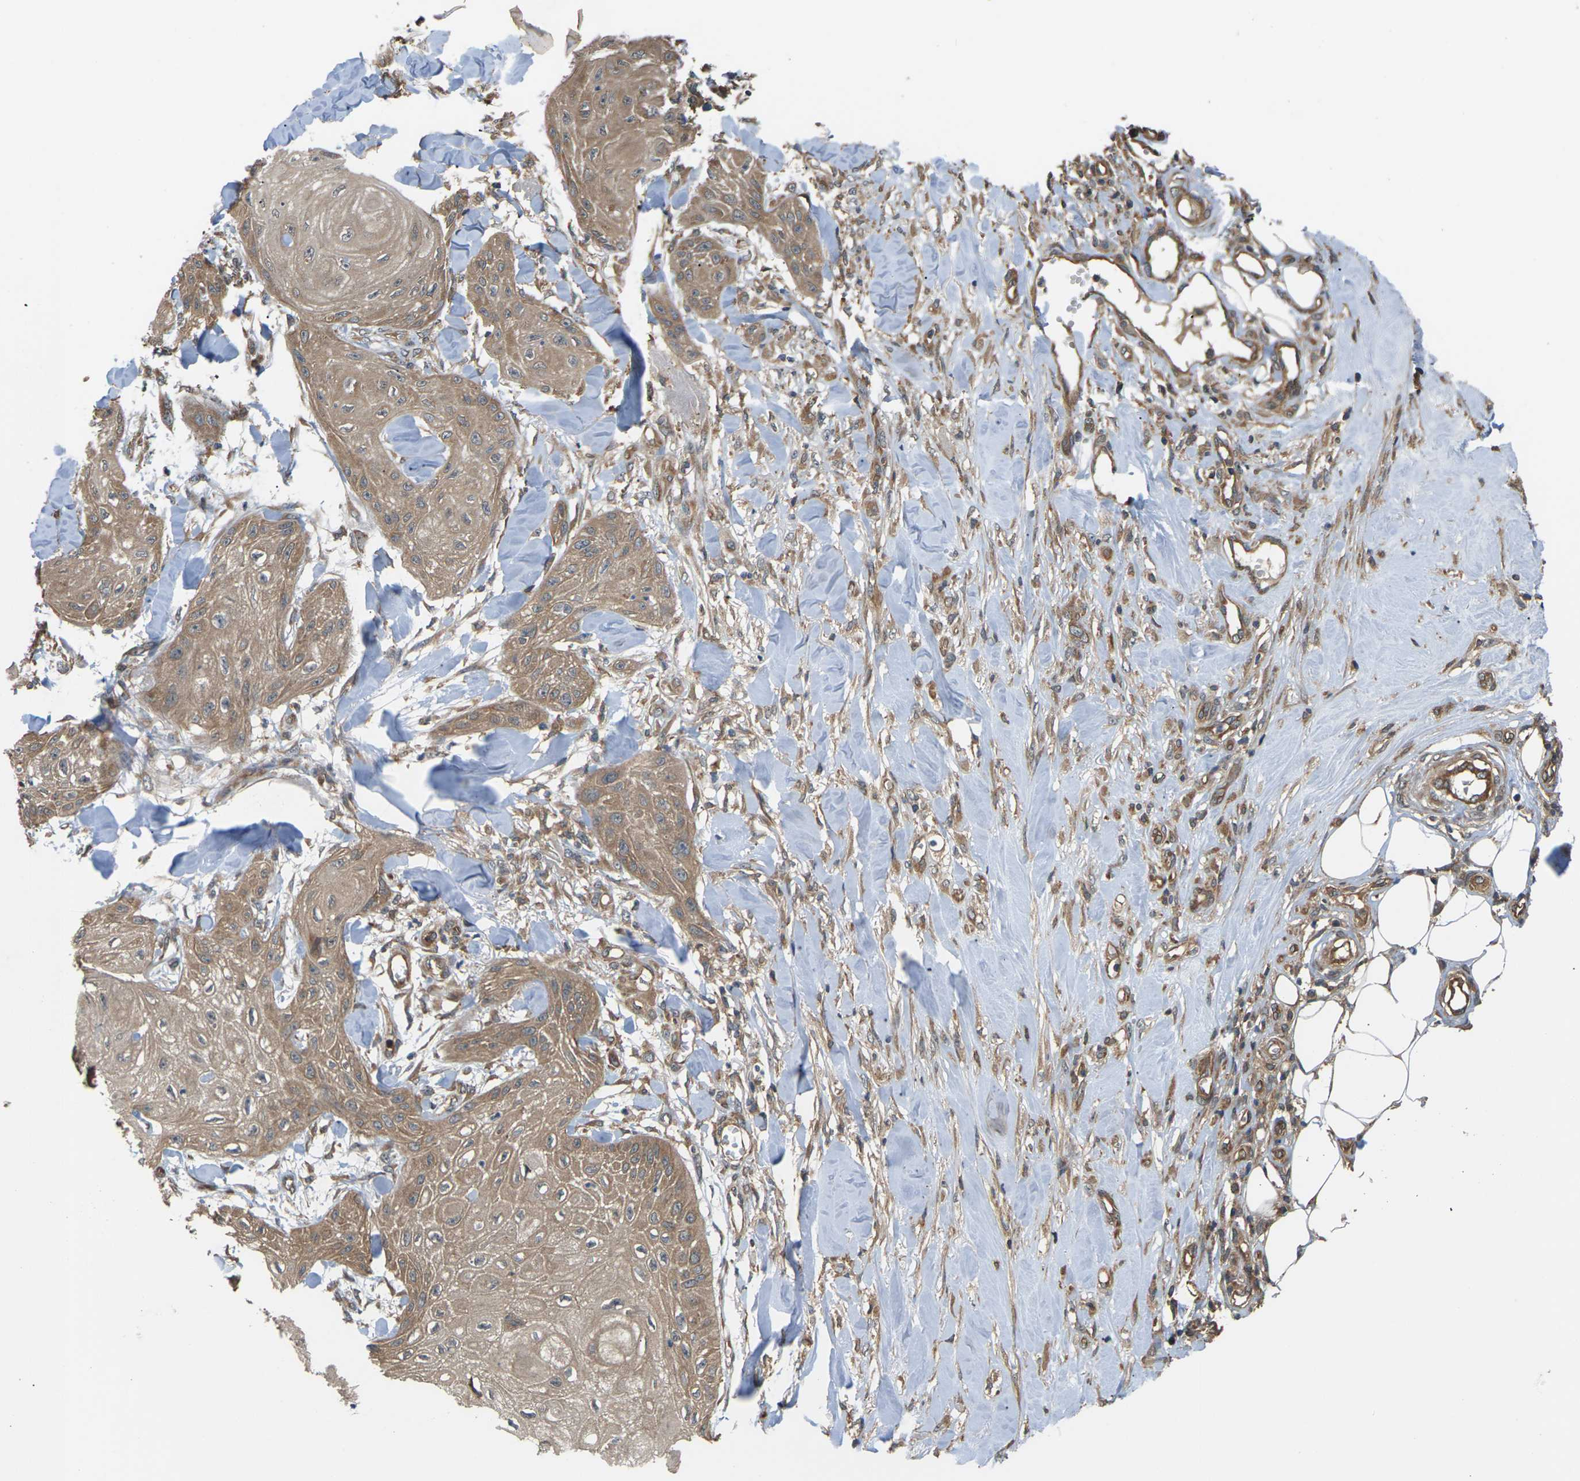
{"staining": {"intensity": "moderate", "quantity": ">75%", "location": "cytoplasmic/membranous"}, "tissue": "skin cancer", "cell_type": "Tumor cells", "image_type": "cancer", "snomed": [{"axis": "morphology", "description": "Squamous cell carcinoma, NOS"}, {"axis": "topography", "description": "Skin"}], "caption": "IHC image of neoplastic tissue: human squamous cell carcinoma (skin) stained using IHC displays medium levels of moderate protein expression localized specifically in the cytoplasmic/membranous of tumor cells, appearing as a cytoplasmic/membranous brown color.", "gene": "NRAS", "patient": {"sex": "male", "age": 74}}